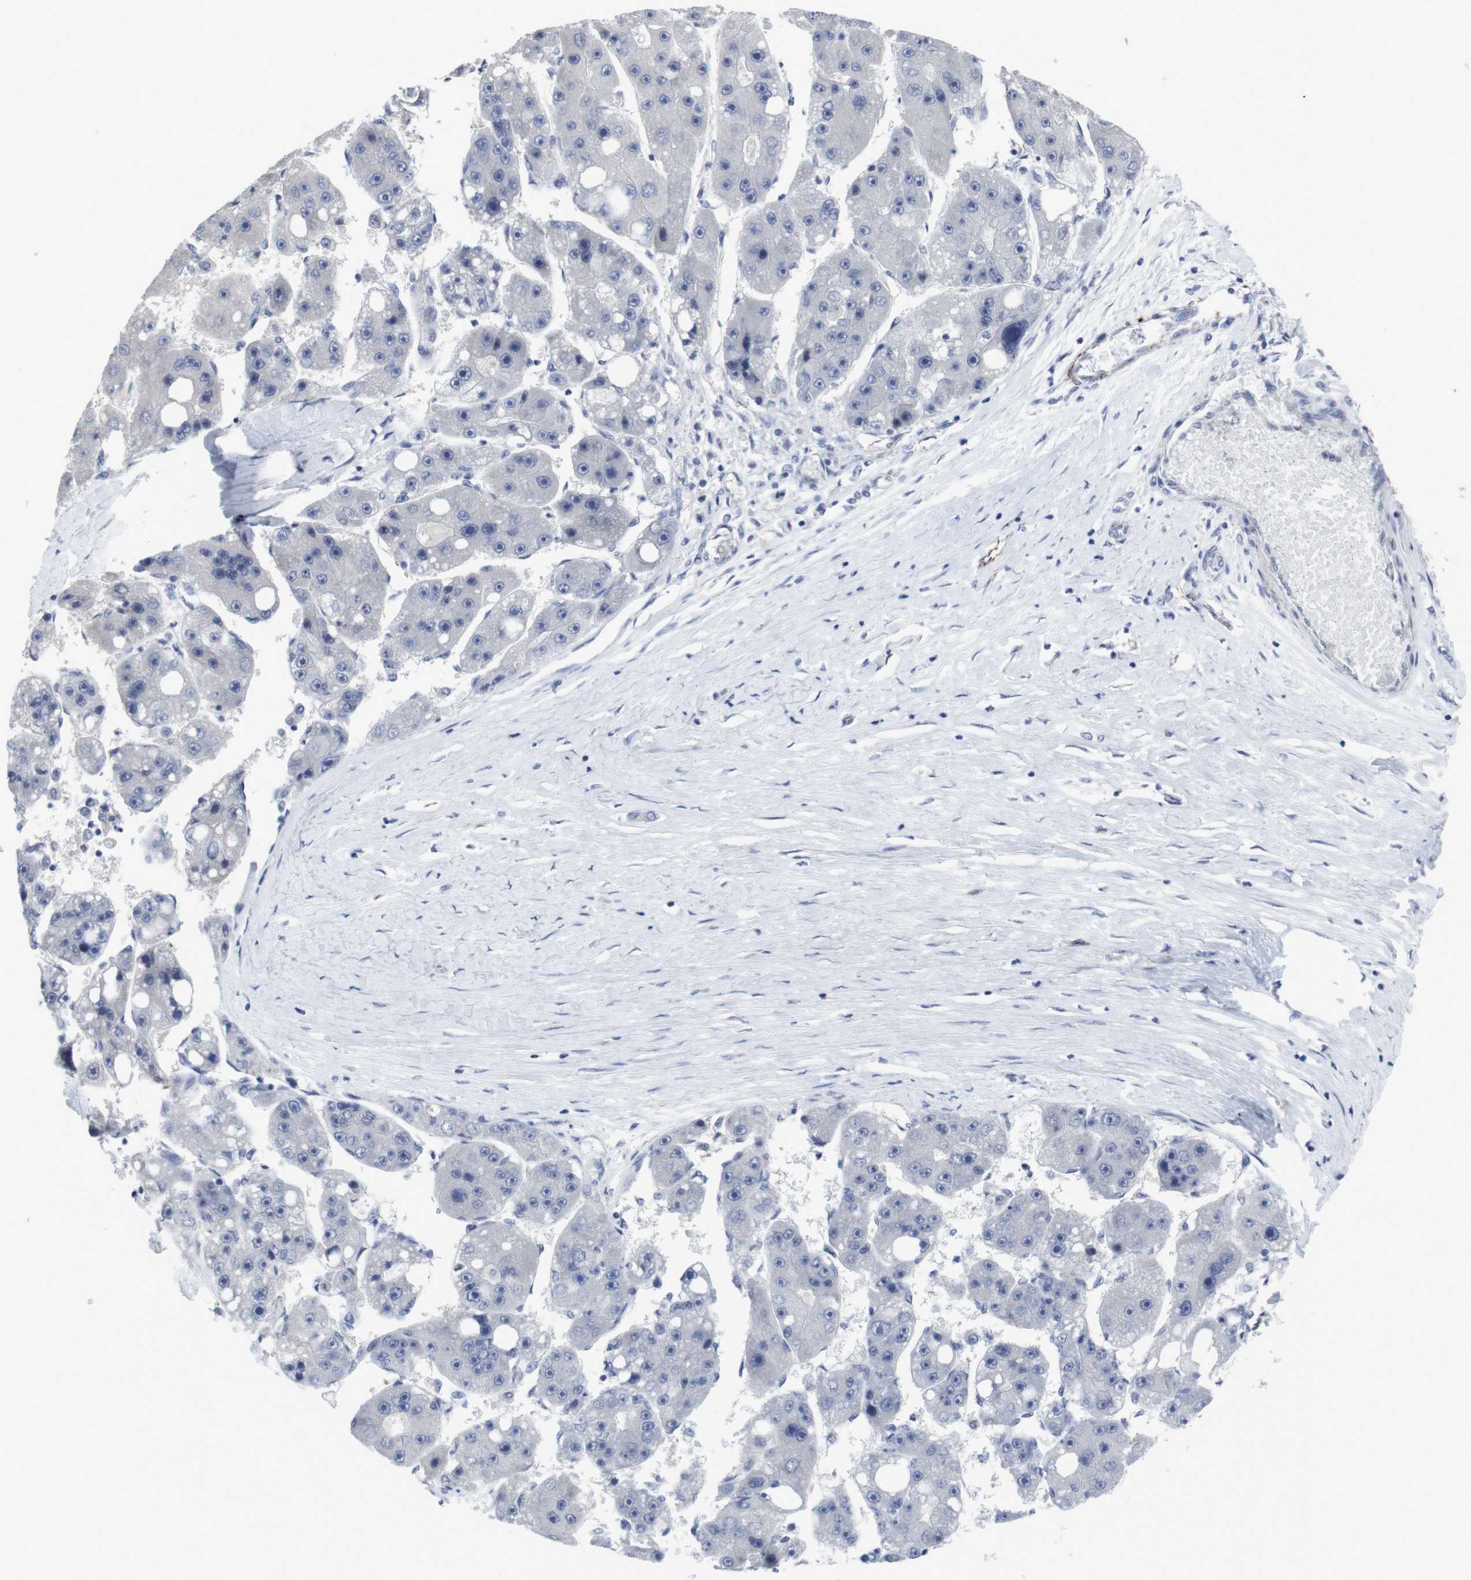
{"staining": {"intensity": "negative", "quantity": "none", "location": "none"}, "tissue": "liver cancer", "cell_type": "Tumor cells", "image_type": "cancer", "snomed": [{"axis": "morphology", "description": "Carcinoma, Hepatocellular, NOS"}, {"axis": "topography", "description": "Liver"}], "caption": "DAB immunohistochemical staining of human liver cancer (hepatocellular carcinoma) displays no significant staining in tumor cells. (Immunohistochemistry (ihc), brightfield microscopy, high magnification).", "gene": "SNCG", "patient": {"sex": "female", "age": 61}}